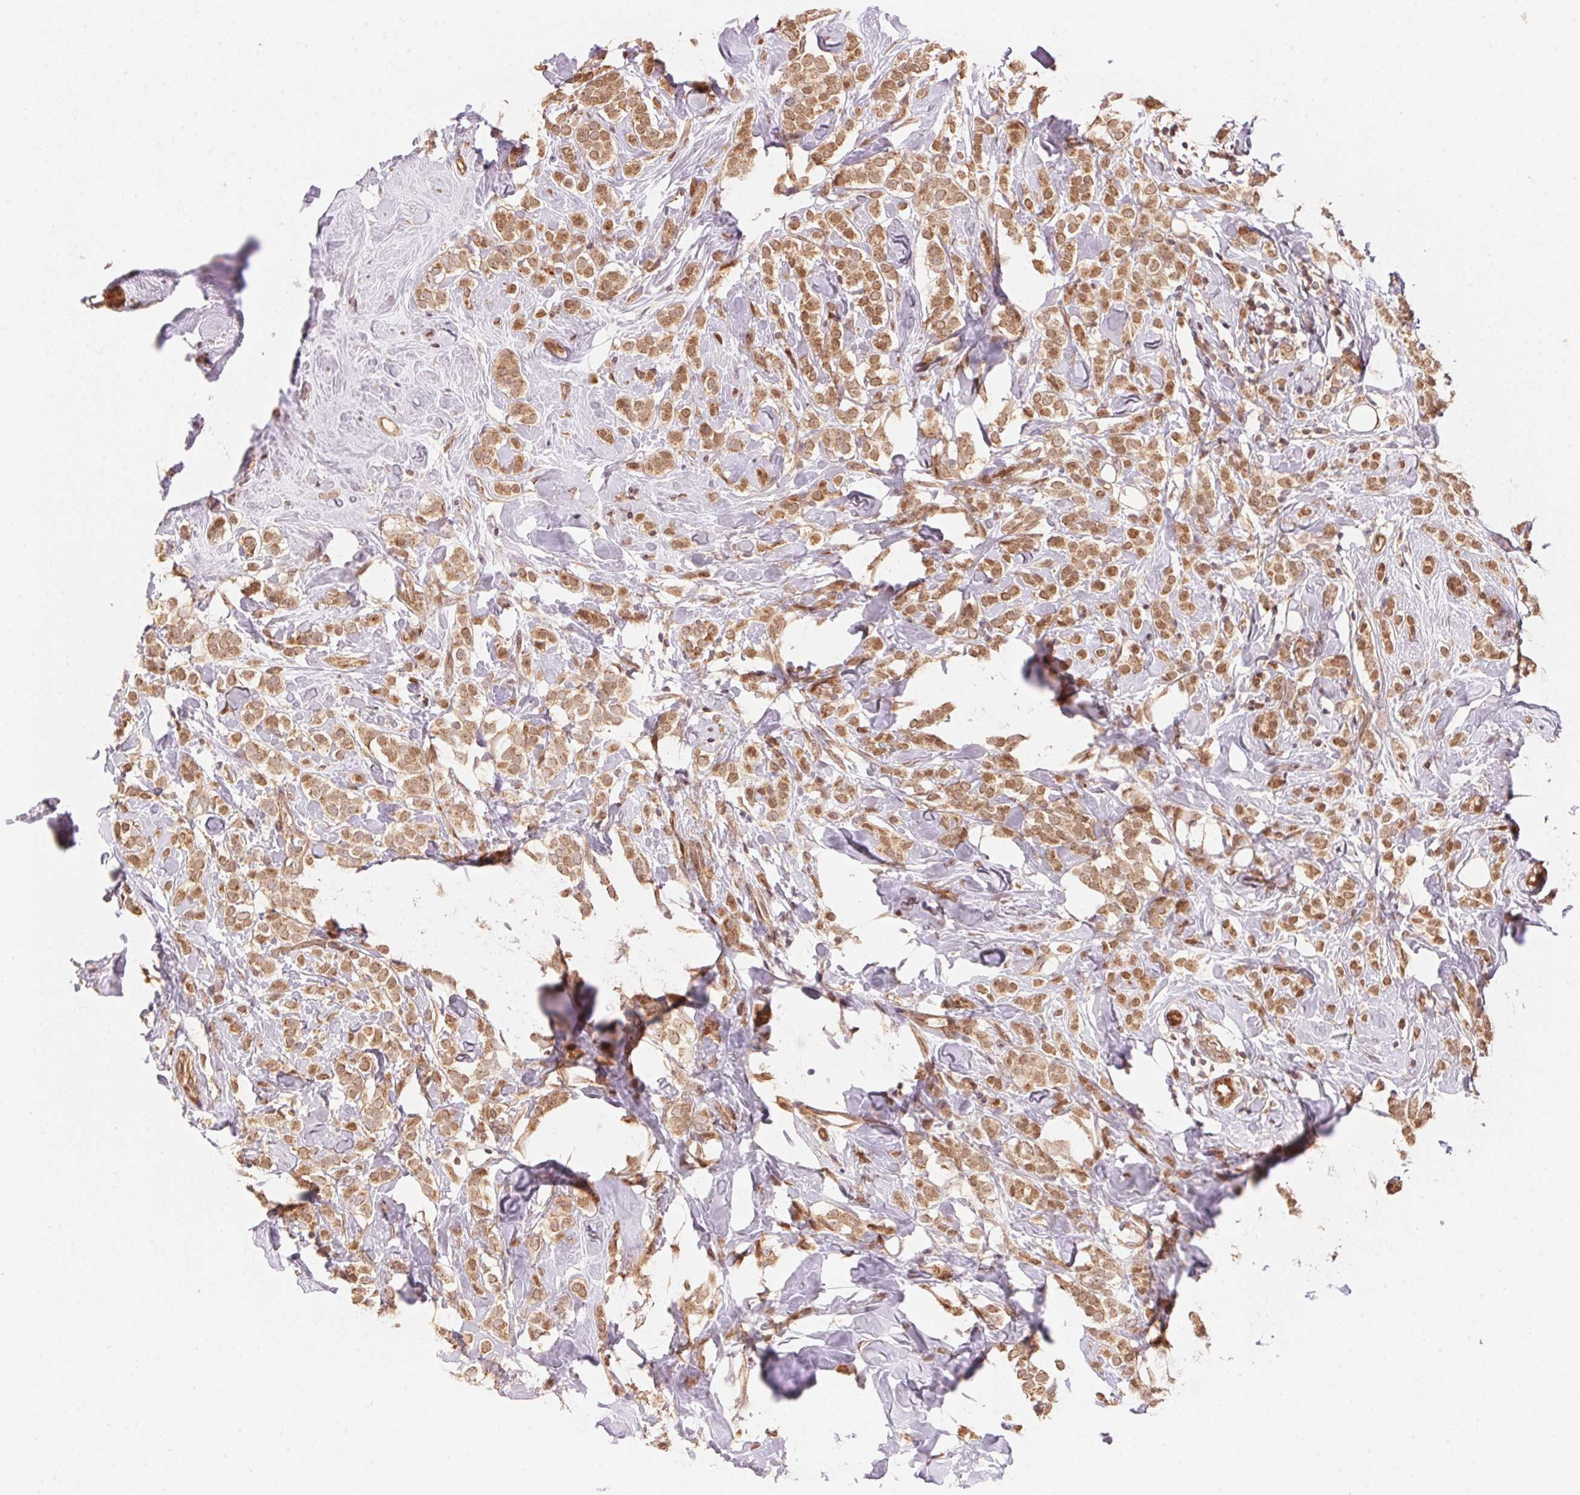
{"staining": {"intensity": "moderate", "quantity": ">75%", "location": "cytoplasmic/membranous"}, "tissue": "breast cancer", "cell_type": "Tumor cells", "image_type": "cancer", "snomed": [{"axis": "morphology", "description": "Lobular carcinoma"}, {"axis": "topography", "description": "Breast"}], "caption": "This is an image of IHC staining of breast cancer, which shows moderate positivity in the cytoplasmic/membranous of tumor cells.", "gene": "TNIP2", "patient": {"sex": "female", "age": 49}}